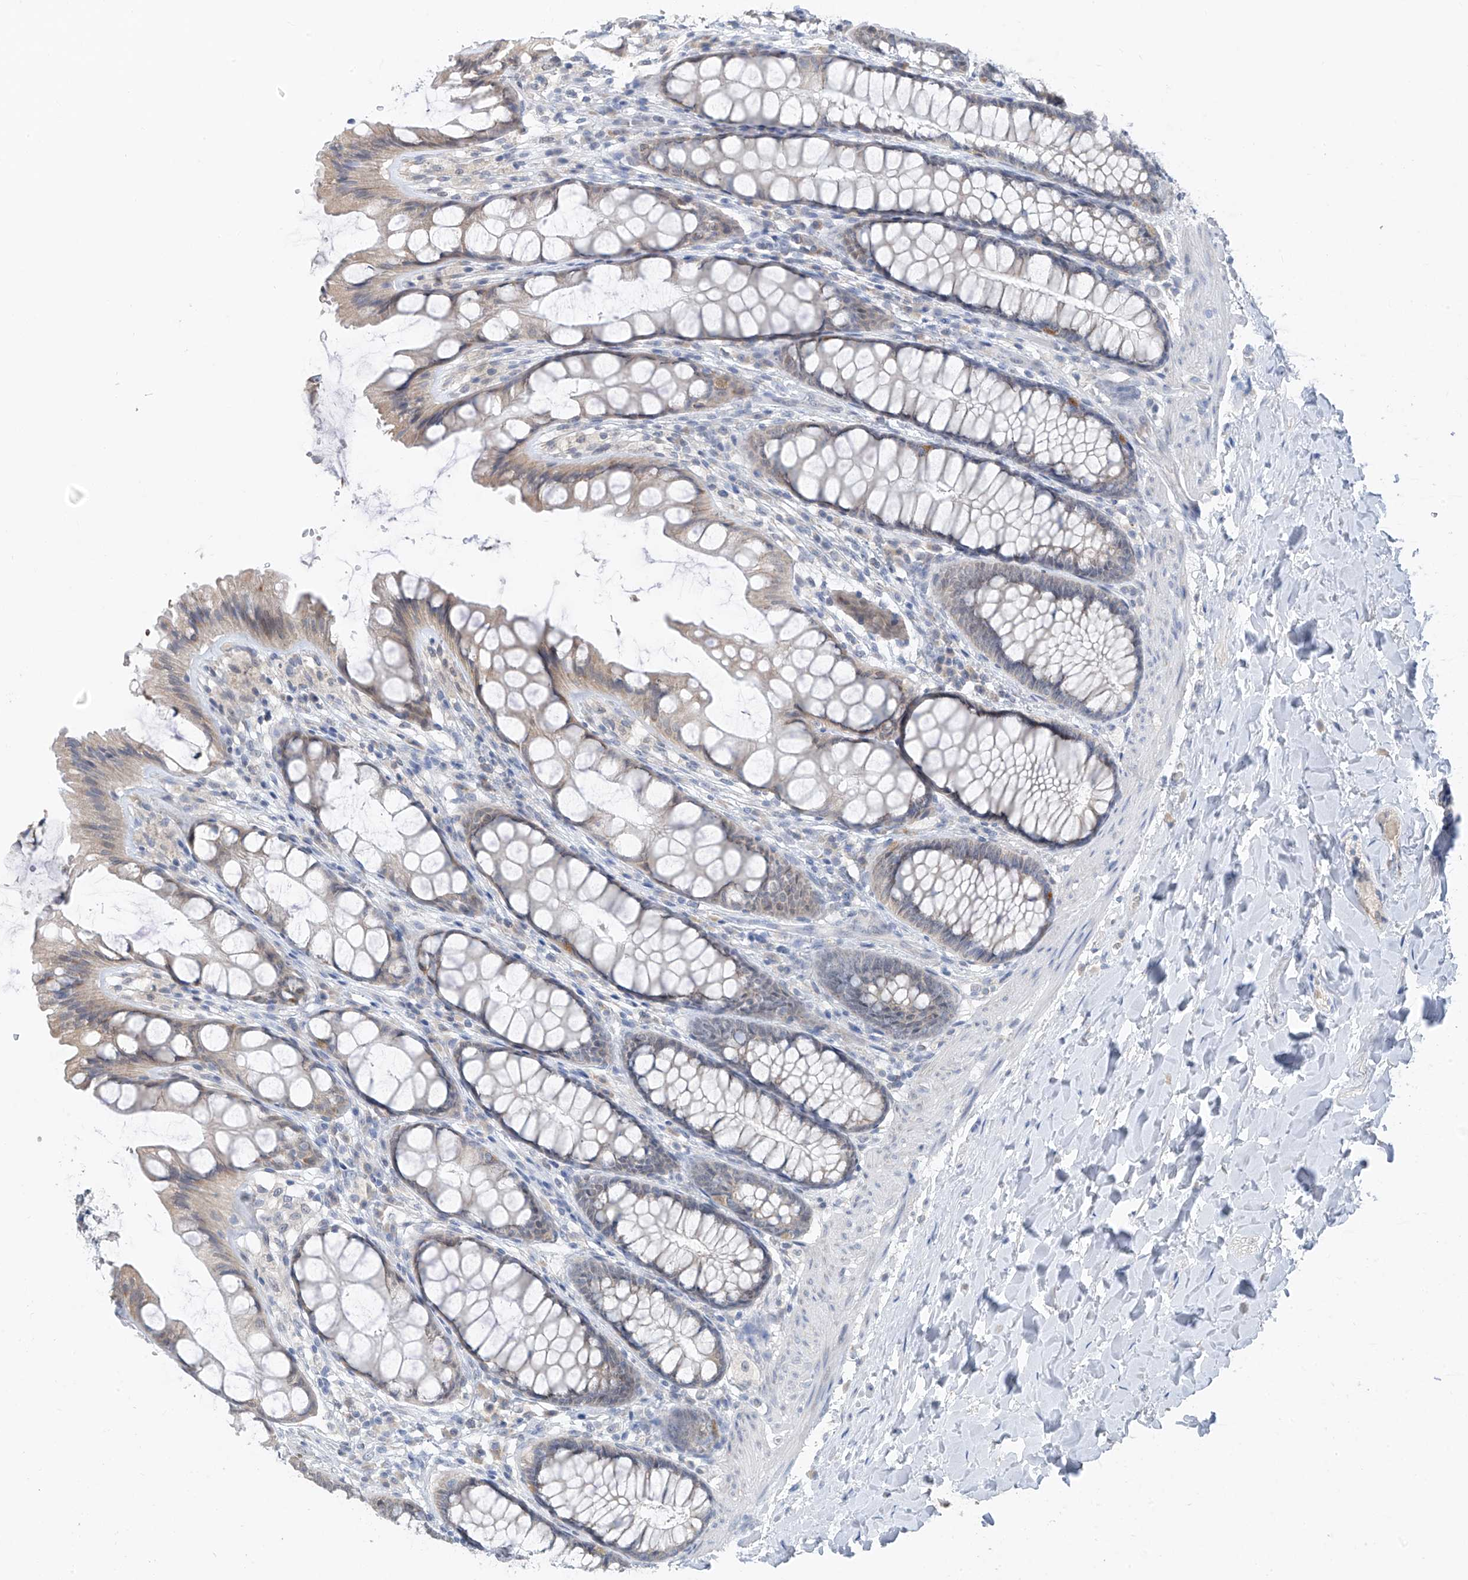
{"staining": {"intensity": "negative", "quantity": "none", "location": "none"}, "tissue": "colon", "cell_type": "Endothelial cells", "image_type": "normal", "snomed": [{"axis": "morphology", "description": "Normal tissue, NOS"}, {"axis": "topography", "description": "Colon"}], "caption": "DAB (3,3'-diaminobenzidine) immunohistochemical staining of normal human colon displays no significant expression in endothelial cells.", "gene": "CYP4V2", "patient": {"sex": "male", "age": 47}}